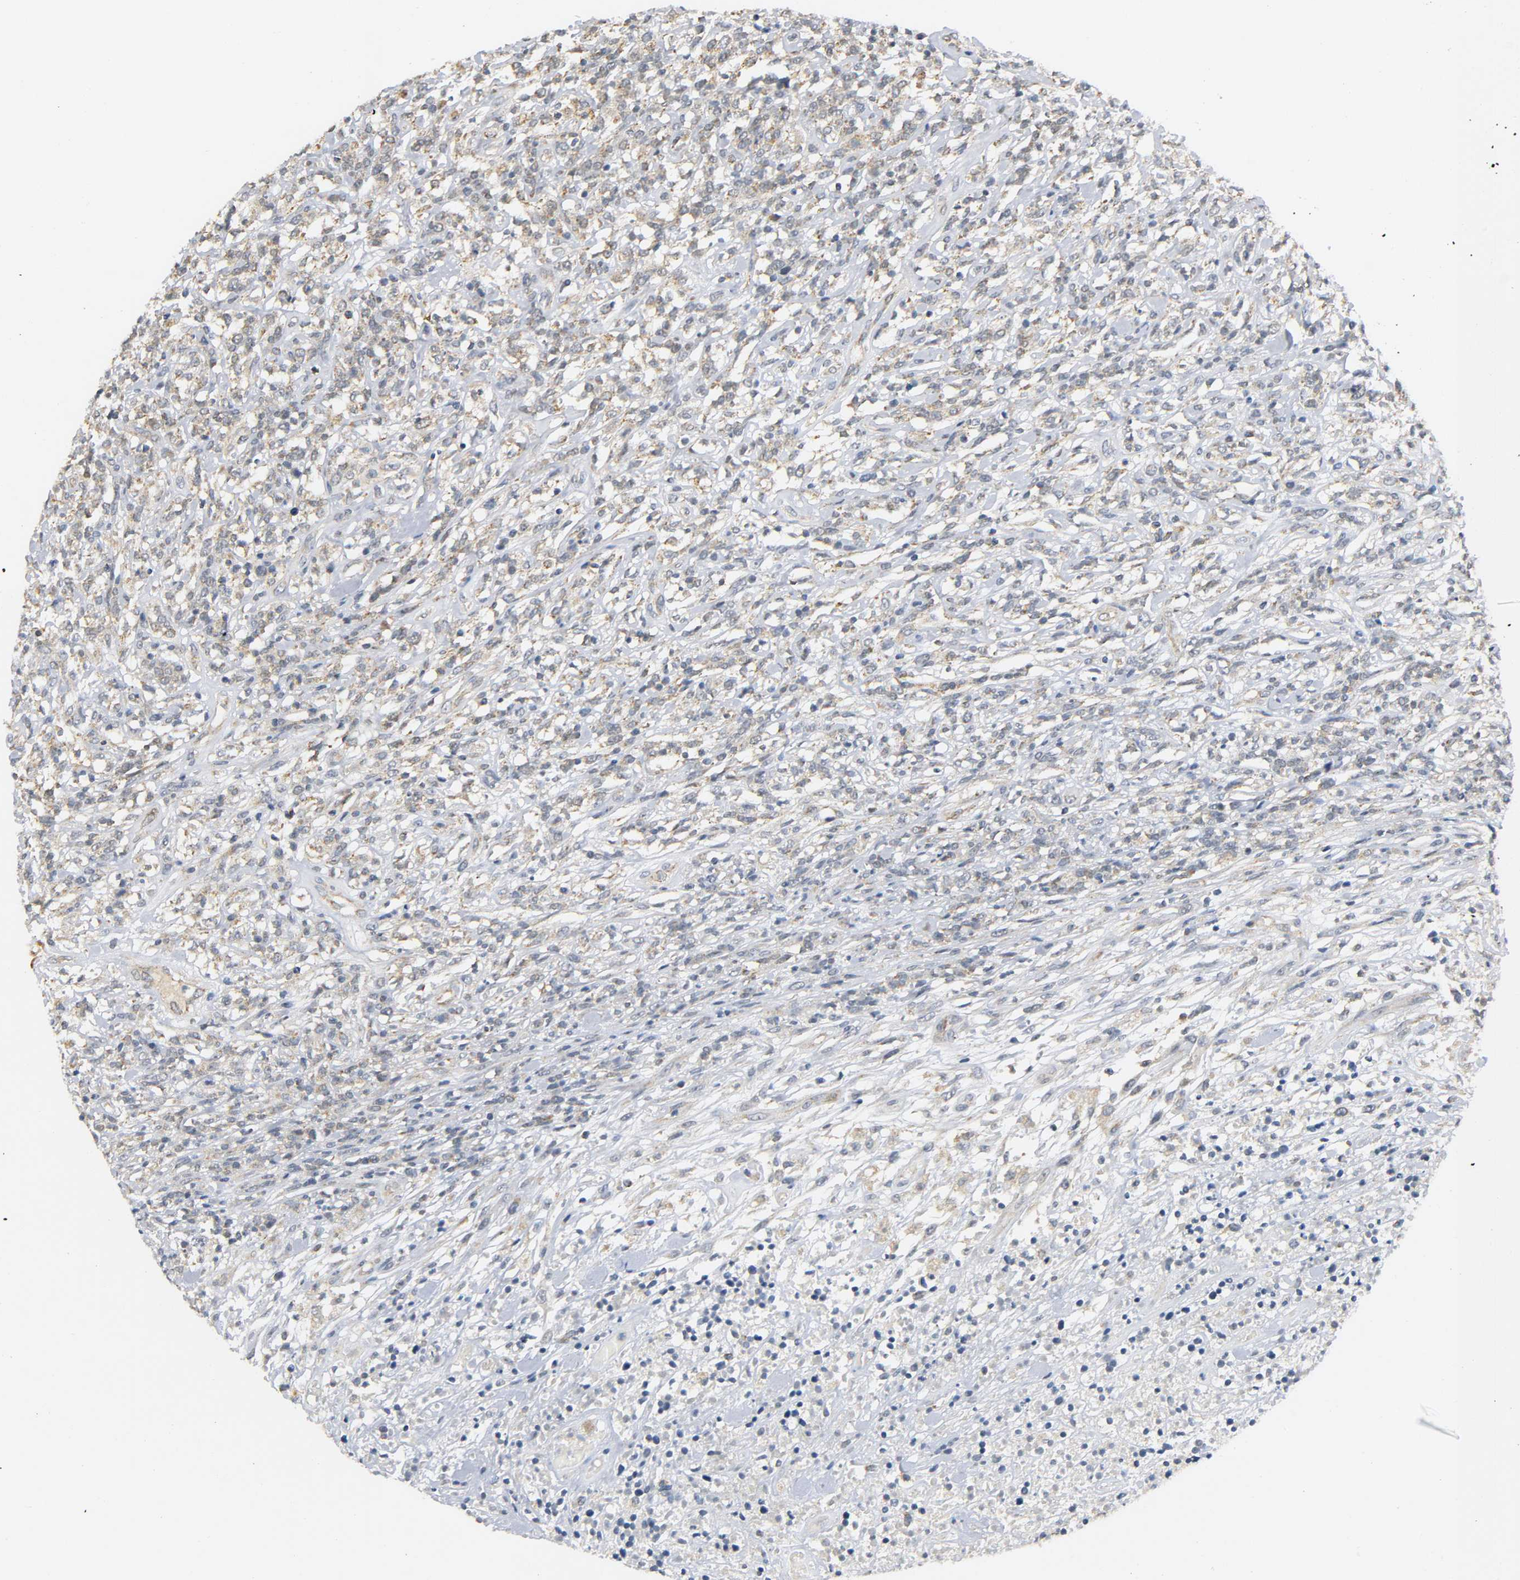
{"staining": {"intensity": "weak", "quantity": ">75%", "location": "cytoplasmic/membranous"}, "tissue": "lymphoma", "cell_type": "Tumor cells", "image_type": "cancer", "snomed": [{"axis": "morphology", "description": "Malignant lymphoma, non-Hodgkin's type, High grade"}, {"axis": "topography", "description": "Lymph node"}], "caption": "This is a photomicrograph of immunohistochemistry staining of lymphoma, which shows weak staining in the cytoplasmic/membranous of tumor cells.", "gene": "NRP1", "patient": {"sex": "female", "age": 73}}